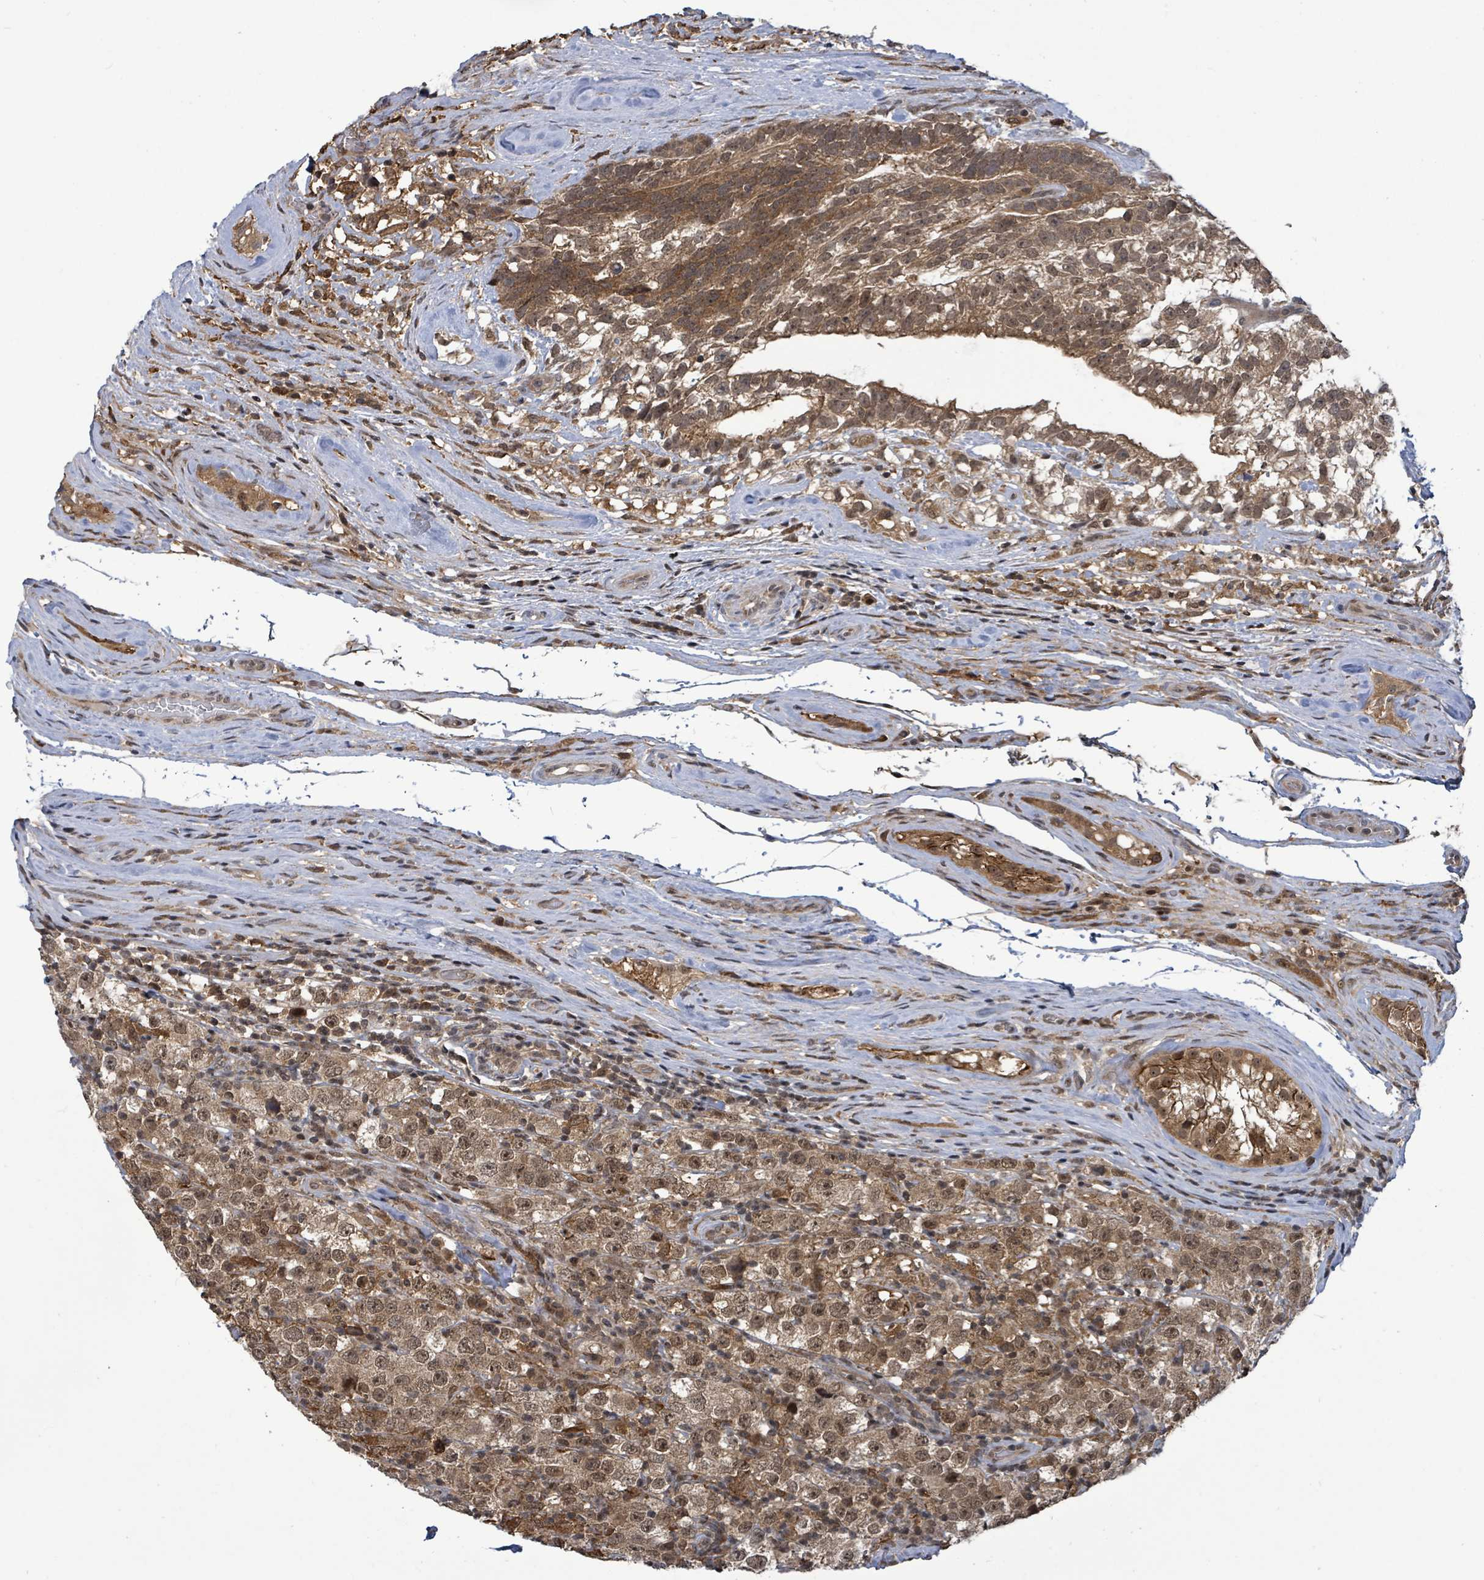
{"staining": {"intensity": "moderate", "quantity": ">75%", "location": "cytoplasmic/membranous,nuclear"}, "tissue": "testis cancer", "cell_type": "Tumor cells", "image_type": "cancer", "snomed": [{"axis": "morphology", "description": "Seminoma, NOS"}, {"axis": "morphology", "description": "Carcinoma, Embryonal, NOS"}, {"axis": "topography", "description": "Testis"}], "caption": "High-magnification brightfield microscopy of testis embryonal carcinoma stained with DAB (3,3'-diaminobenzidine) (brown) and counterstained with hematoxylin (blue). tumor cells exhibit moderate cytoplasmic/membranous and nuclear positivity is appreciated in about>75% of cells.", "gene": "FBXO6", "patient": {"sex": "male", "age": 41}}